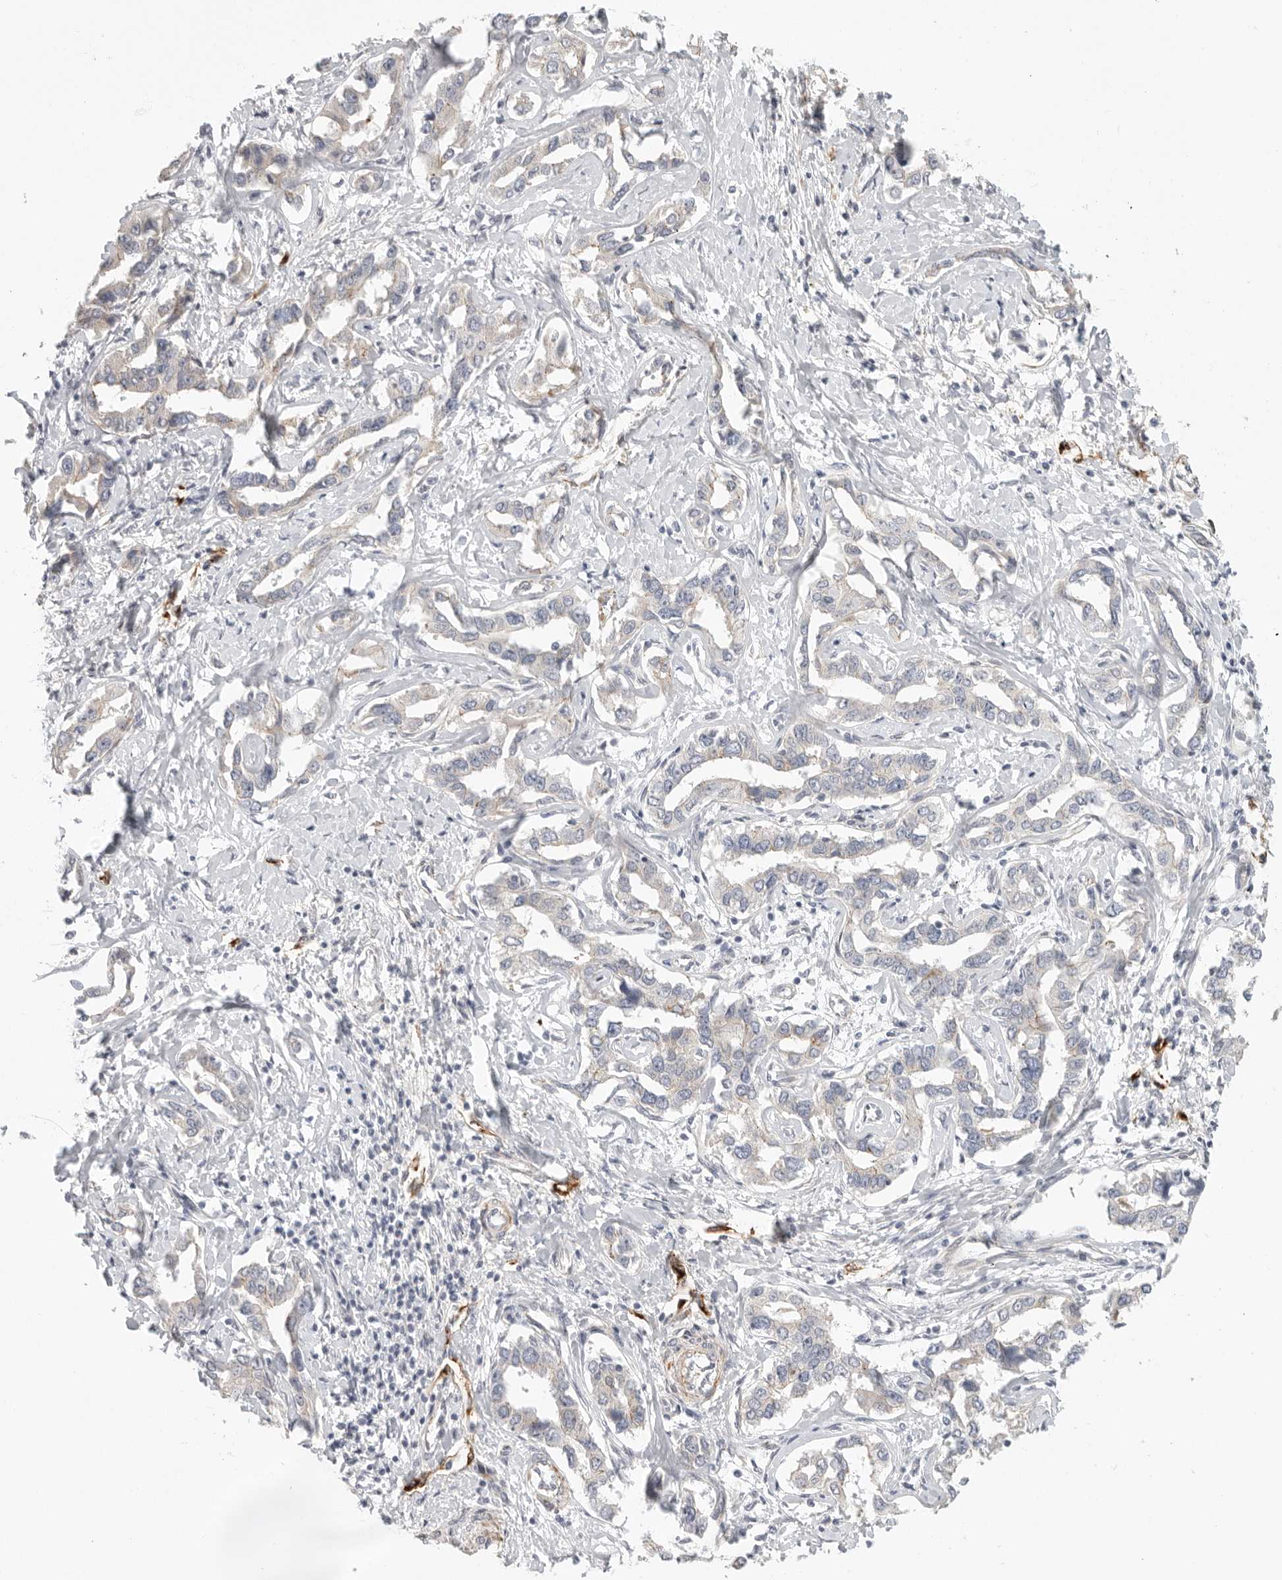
{"staining": {"intensity": "negative", "quantity": "none", "location": "none"}, "tissue": "liver cancer", "cell_type": "Tumor cells", "image_type": "cancer", "snomed": [{"axis": "morphology", "description": "Cholangiocarcinoma"}, {"axis": "topography", "description": "Liver"}], "caption": "This is an immunohistochemistry image of human liver cancer (cholangiocarcinoma). There is no staining in tumor cells.", "gene": "STAB2", "patient": {"sex": "male", "age": 59}}